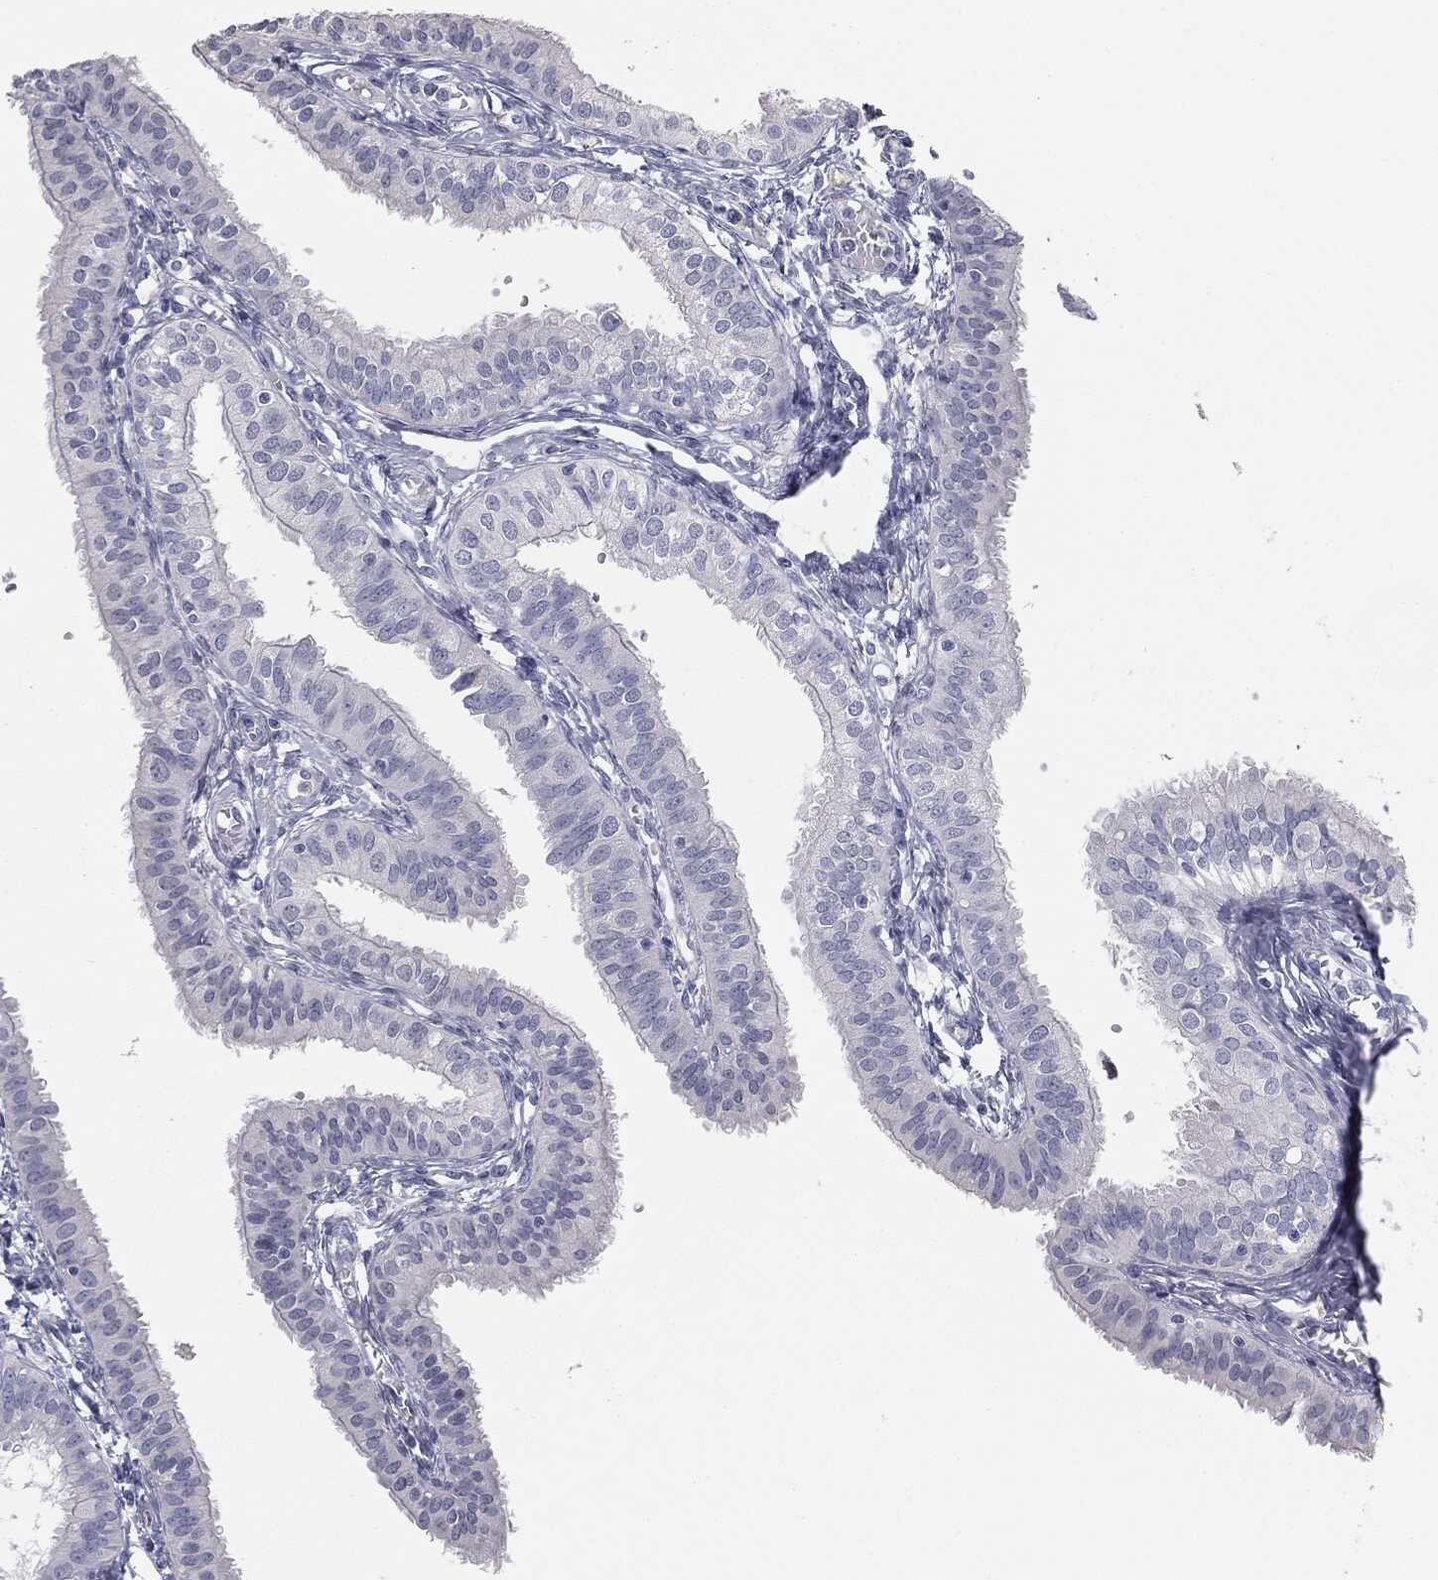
{"staining": {"intensity": "negative", "quantity": "none", "location": "none"}, "tissue": "fallopian tube", "cell_type": "Glandular cells", "image_type": "normal", "snomed": [{"axis": "morphology", "description": "Normal tissue, NOS"}, {"axis": "topography", "description": "Fallopian tube"}, {"axis": "topography", "description": "Ovary"}], "caption": "Immunohistochemical staining of unremarkable fallopian tube reveals no significant expression in glandular cells.", "gene": "MUC5AC", "patient": {"sex": "female", "age": 49}}